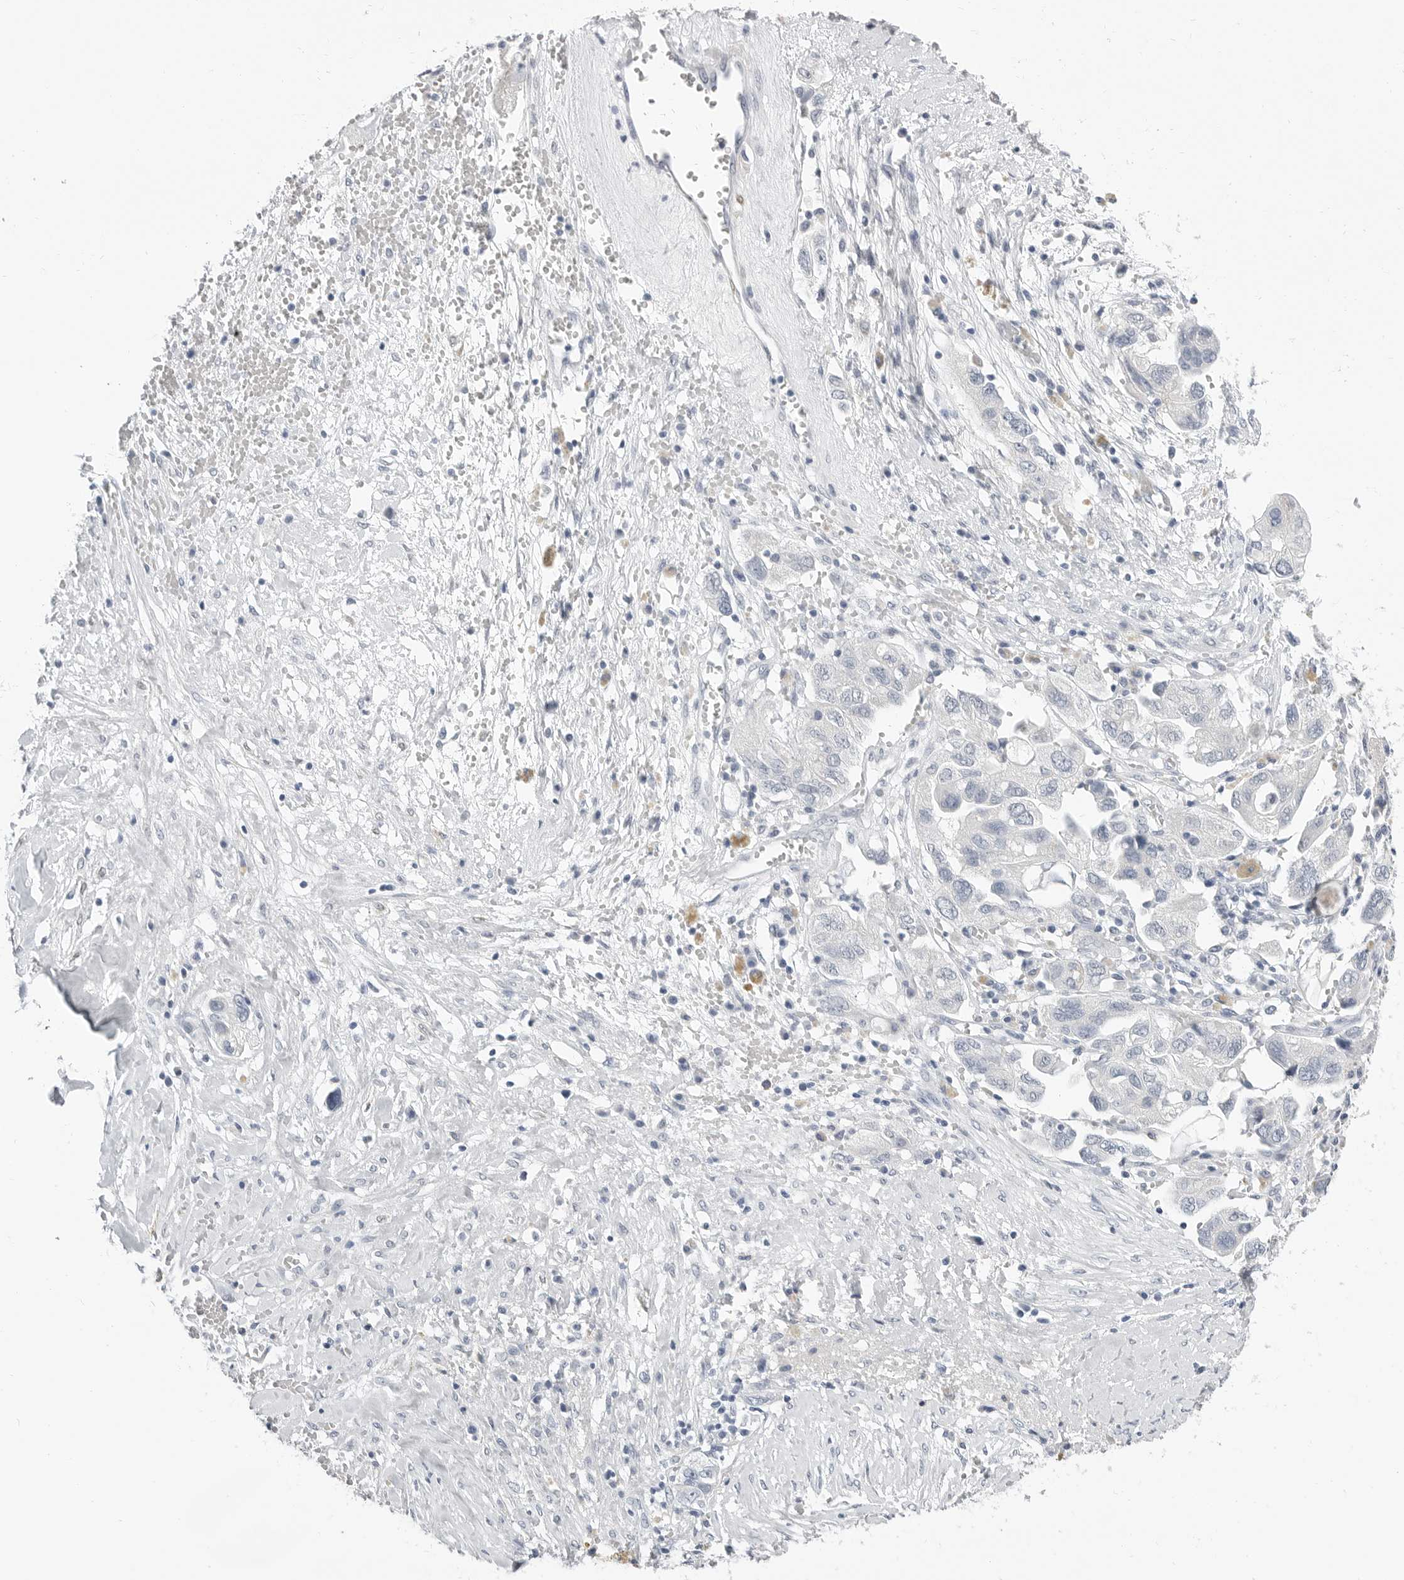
{"staining": {"intensity": "negative", "quantity": "none", "location": "none"}, "tissue": "ovarian cancer", "cell_type": "Tumor cells", "image_type": "cancer", "snomed": [{"axis": "morphology", "description": "Carcinoma, NOS"}, {"axis": "morphology", "description": "Cystadenocarcinoma, serous, NOS"}, {"axis": "topography", "description": "Ovary"}], "caption": "Tumor cells show no significant protein staining in ovarian serous cystadenocarcinoma.", "gene": "PLN", "patient": {"sex": "female", "age": 69}}